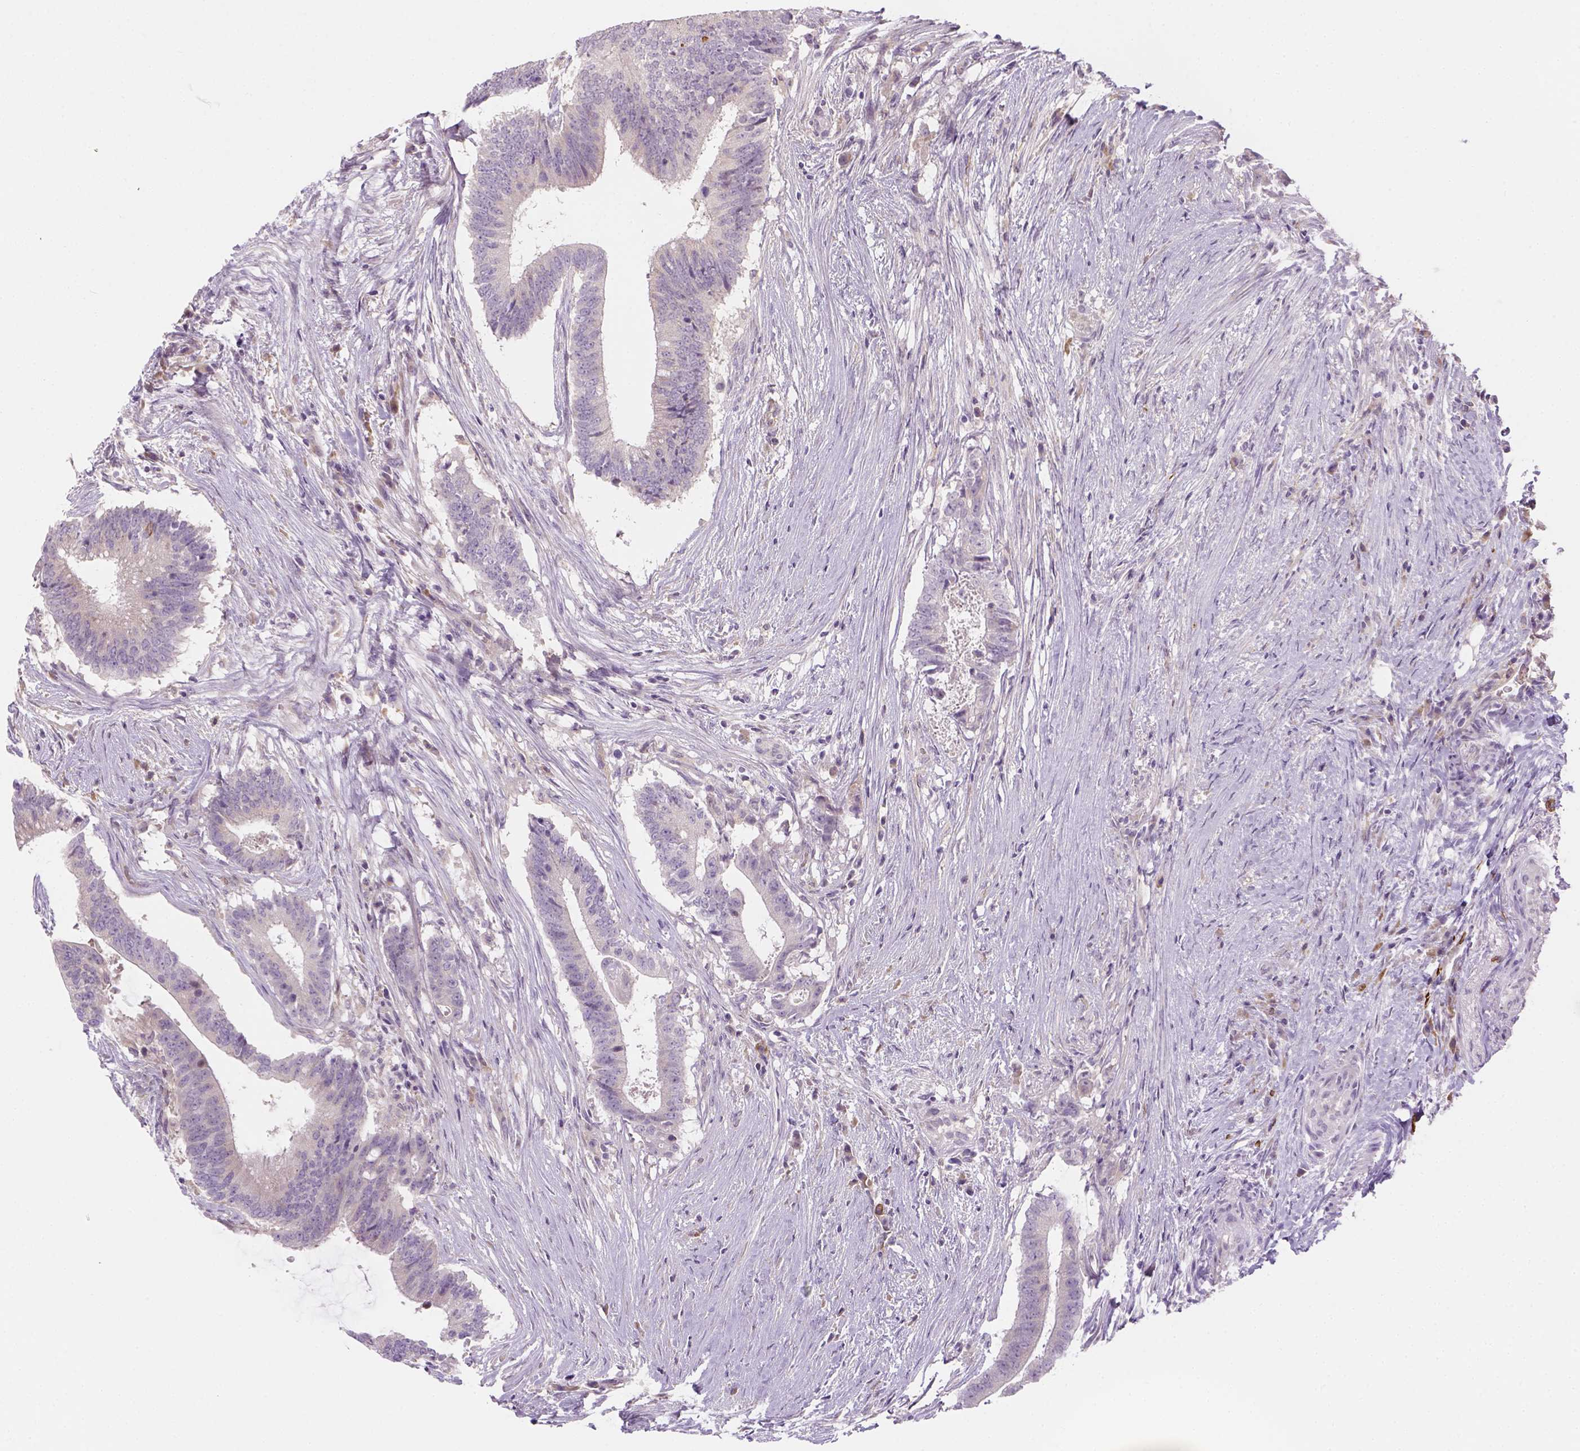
{"staining": {"intensity": "negative", "quantity": "none", "location": "none"}, "tissue": "colorectal cancer", "cell_type": "Tumor cells", "image_type": "cancer", "snomed": [{"axis": "morphology", "description": "Adenocarcinoma, NOS"}, {"axis": "topography", "description": "Colon"}], "caption": "This is an IHC photomicrograph of human colorectal adenocarcinoma. There is no expression in tumor cells.", "gene": "CACNB1", "patient": {"sex": "female", "age": 43}}